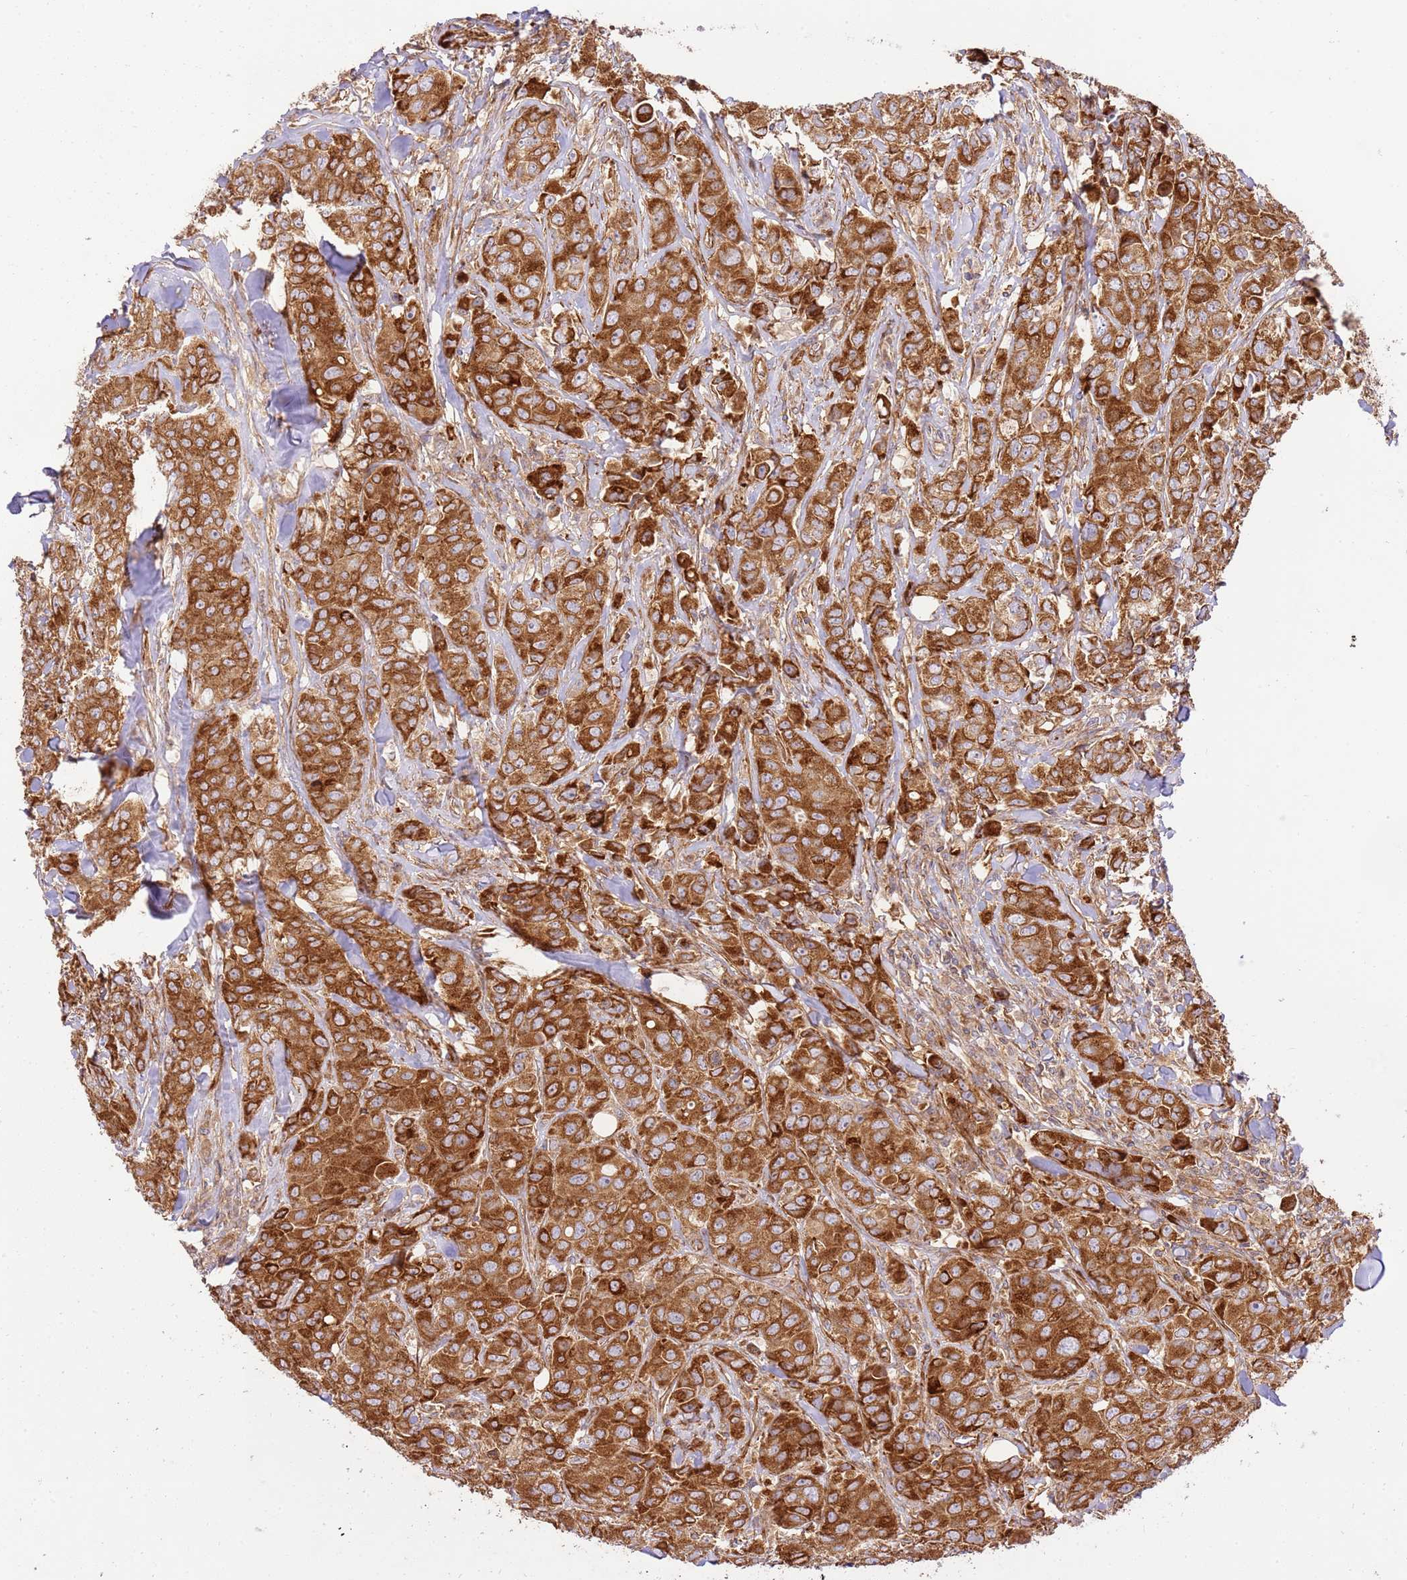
{"staining": {"intensity": "strong", "quantity": ">75%", "location": "cytoplasmic/membranous"}, "tissue": "breast cancer", "cell_type": "Tumor cells", "image_type": "cancer", "snomed": [{"axis": "morphology", "description": "Duct carcinoma"}, {"axis": "topography", "description": "Breast"}], "caption": "DAB (3,3'-diaminobenzidine) immunohistochemical staining of intraductal carcinoma (breast) exhibits strong cytoplasmic/membranous protein expression in about >75% of tumor cells. (DAB IHC with brightfield microscopy, high magnification).", "gene": "ZBTB39", "patient": {"sex": "female", "age": 43}}